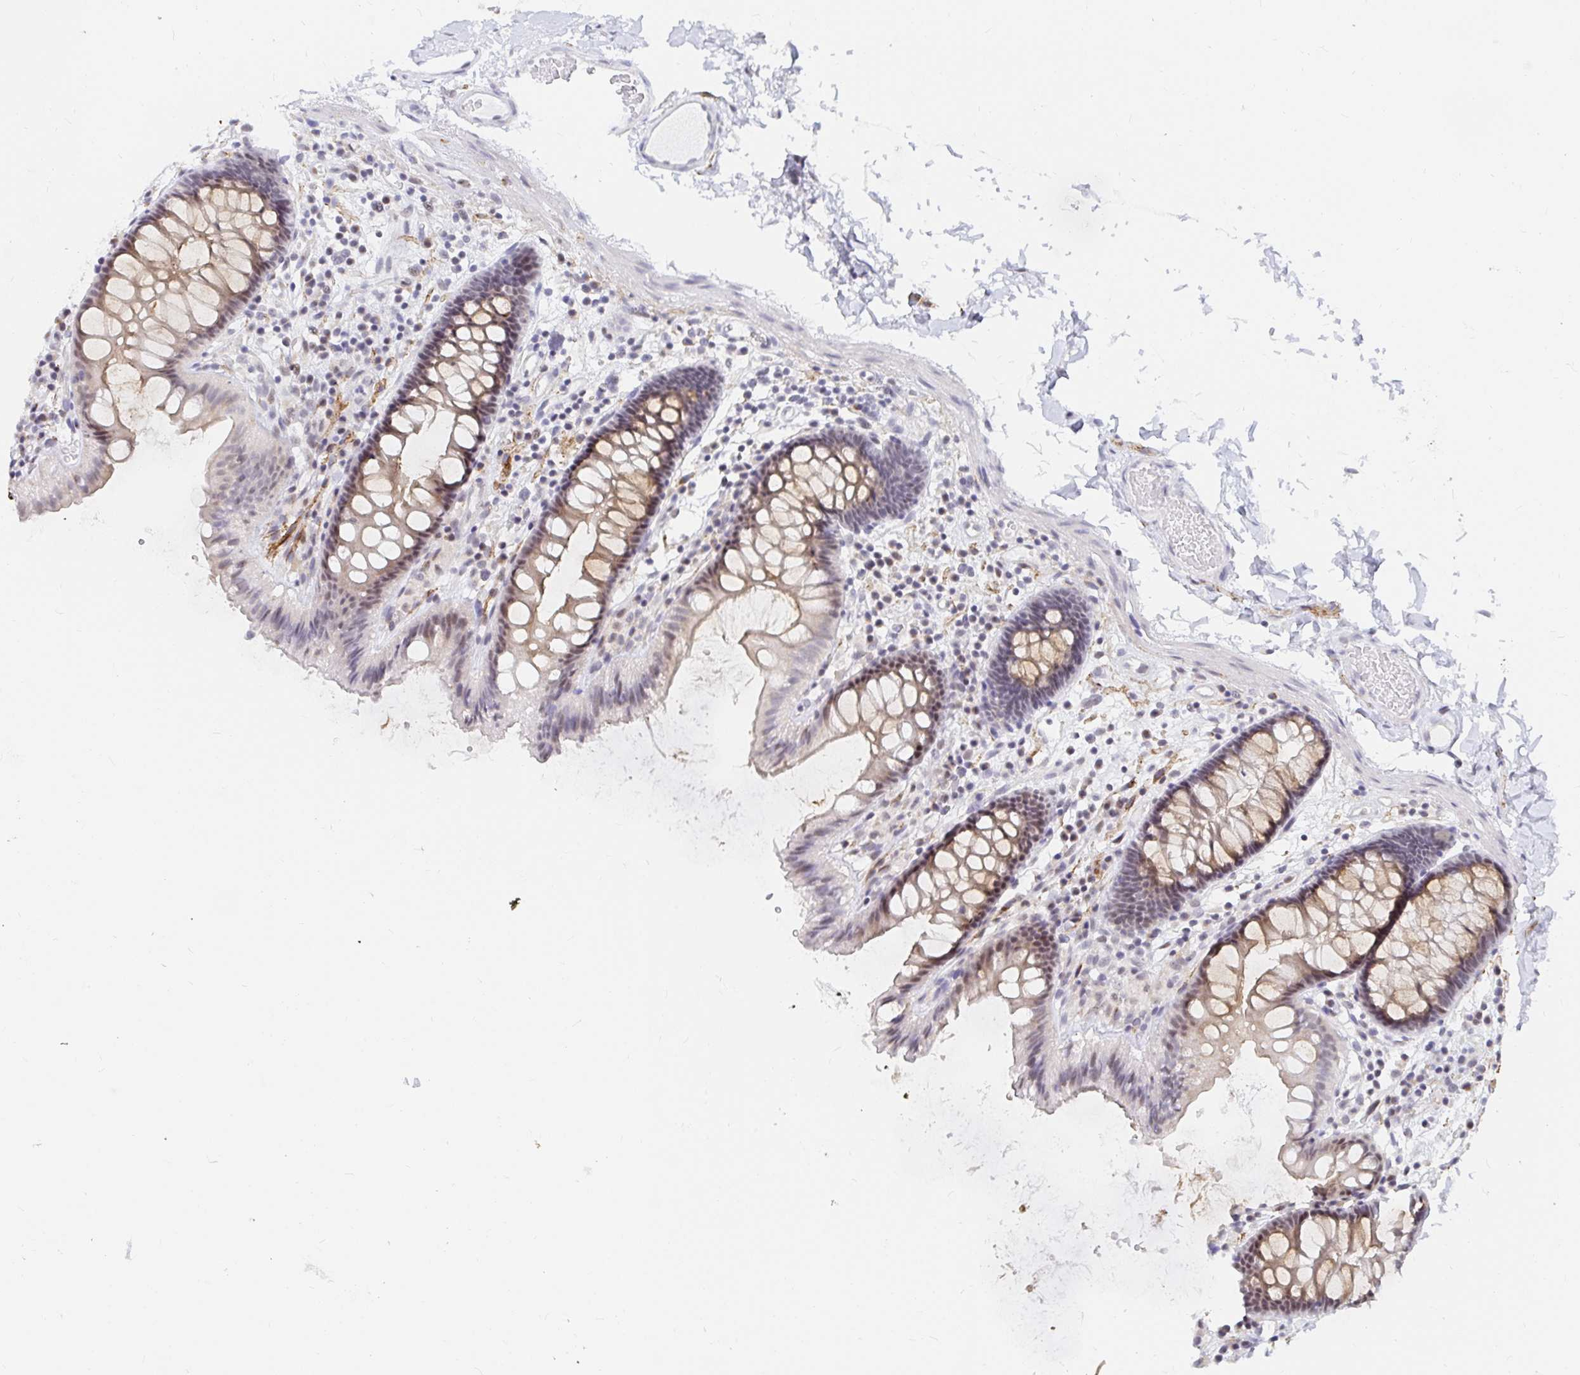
{"staining": {"intensity": "negative", "quantity": "none", "location": "none"}, "tissue": "colon", "cell_type": "Endothelial cells", "image_type": "normal", "snomed": [{"axis": "morphology", "description": "Normal tissue, NOS"}, {"axis": "topography", "description": "Colon"}], "caption": "Human colon stained for a protein using immunohistochemistry displays no staining in endothelial cells.", "gene": "COL28A1", "patient": {"sex": "male", "age": 84}}